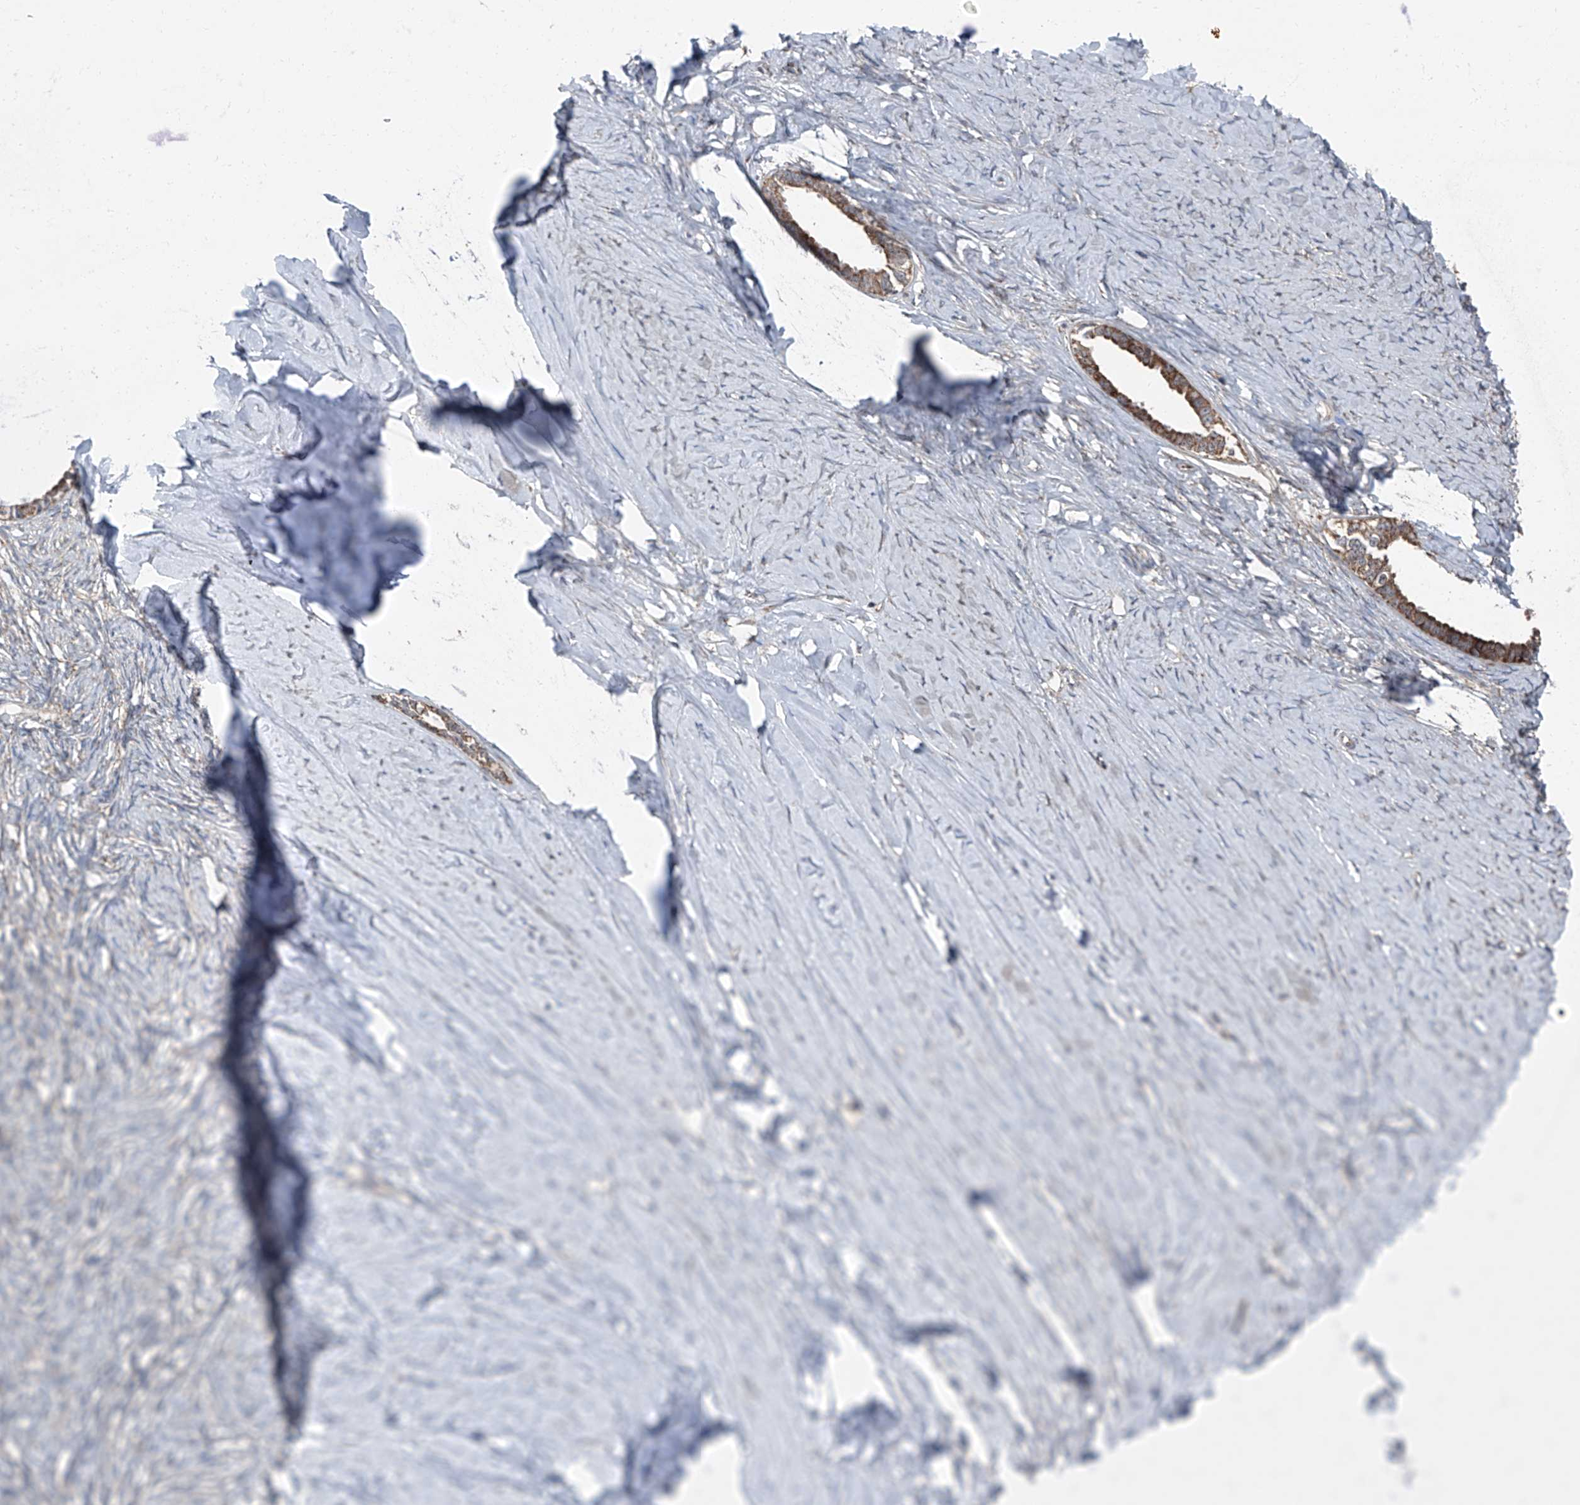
{"staining": {"intensity": "moderate", "quantity": ">75%", "location": "cytoplasmic/membranous"}, "tissue": "ovarian cancer", "cell_type": "Tumor cells", "image_type": "cancer", "snomed": [{"axis": "morphology", "description": "Cystadenocarcinoma, serous, NOS"}, {"axis": "topography", "description": "Ovary"}], "caption": "Ovarian cancer (serous cystadenocarcinoma) tissue reveals moderate cytoplasmic/membranous expression in about >75% of tumor cells The staining was performed using DAB, with brown indicating positive protein expression. Nuclei are stained blue with hematoxylin.", "gene": "LIMK1", "patient": {"sex": "female", "age": 79}}